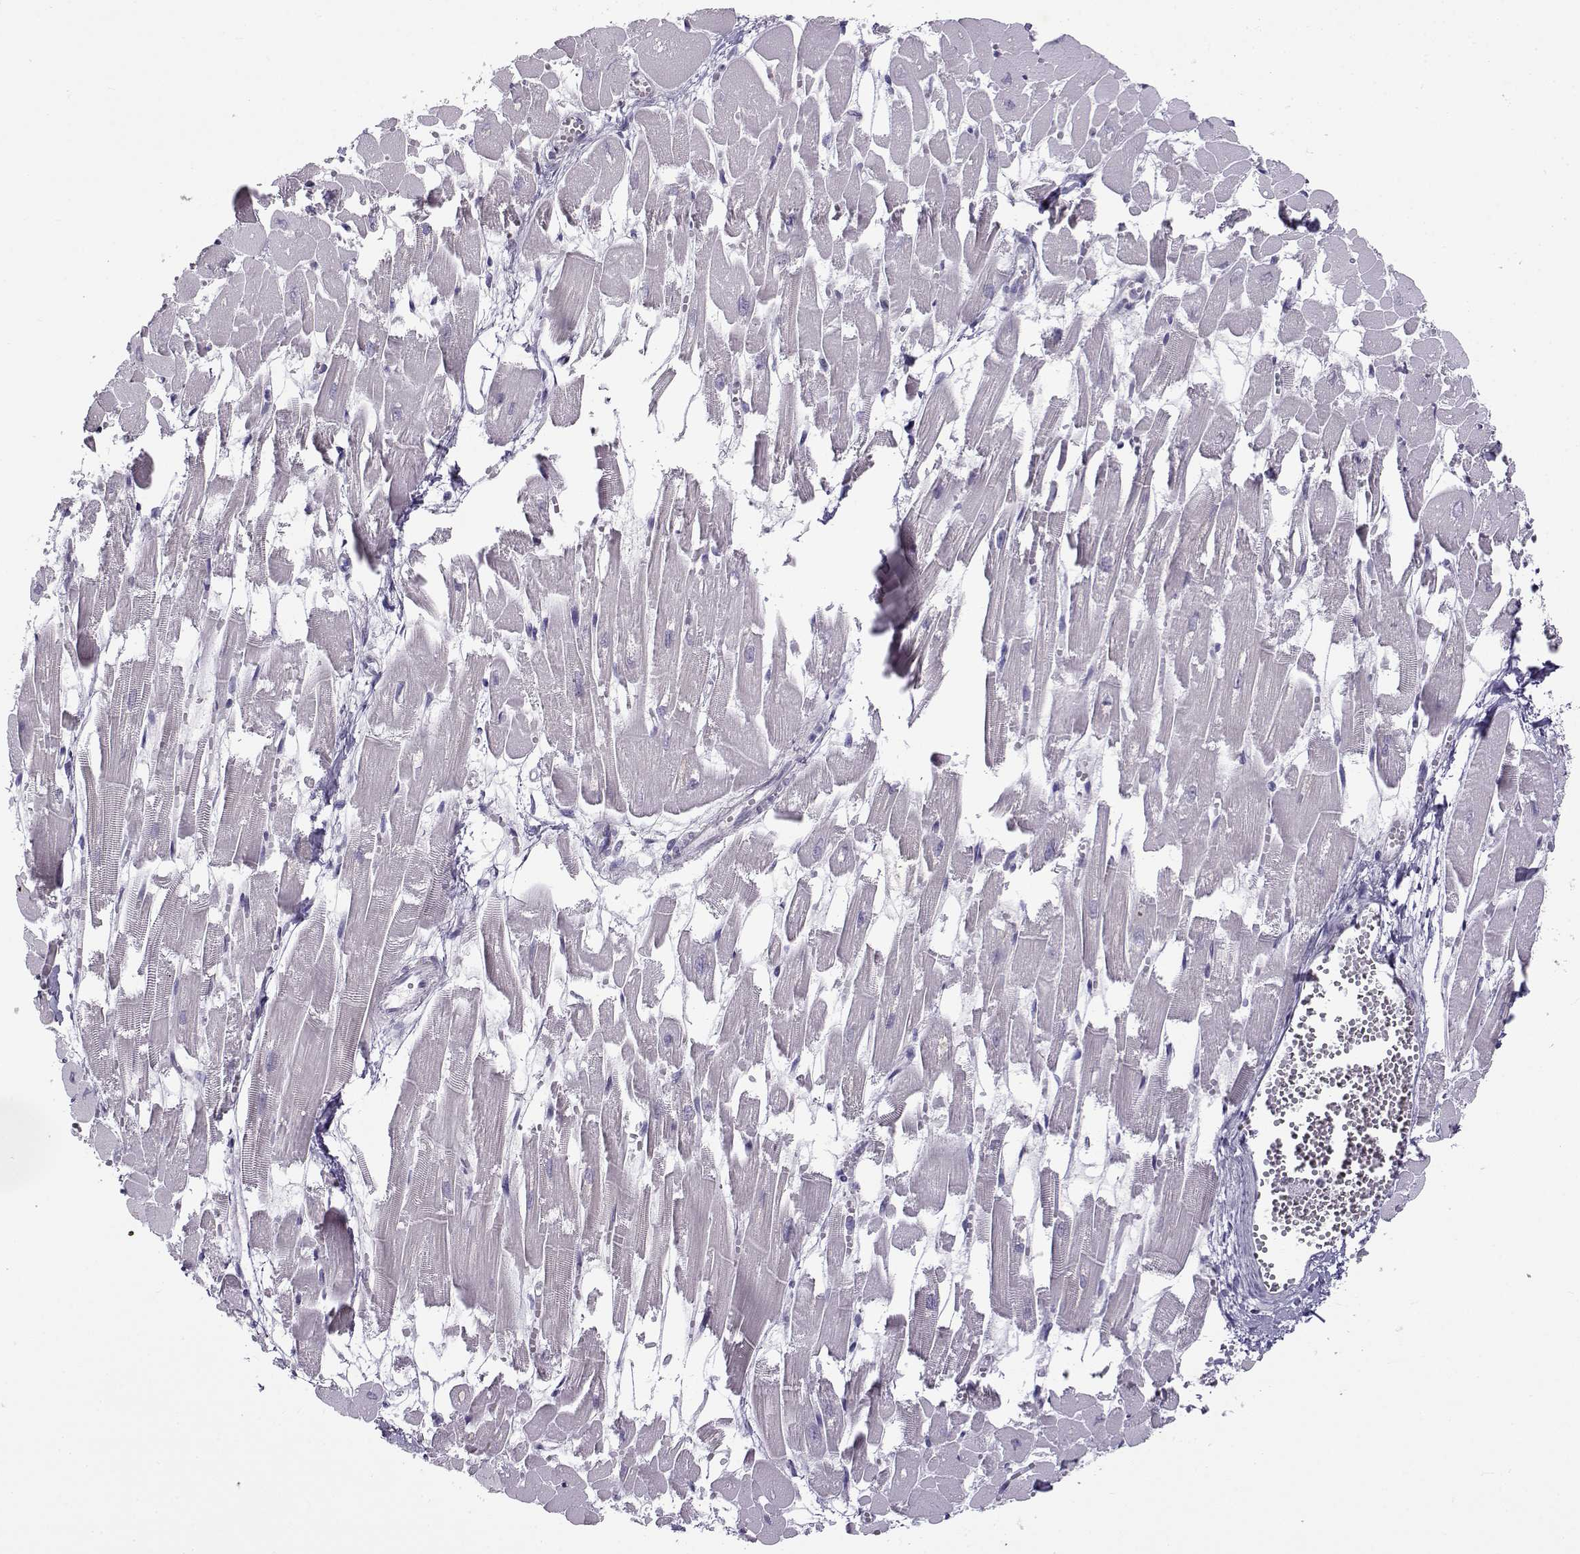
{"staining": {"intensity": "negative", "quantity": "none", "location": "none"}, "tissue": "heart muscle", "cell_type": "Cardiomyocytes", "image_type": "normal", "snomed": [{"axis": "morphology", "description": "Normal tissue, NOS"}, {"axis": "topography", "description": "Heart"}], "caption": "The micrograph exhibits no significant expression in cardiomyocytes of heart muscle.", "gene": "TEX55", "patient": {"sex": "female", "age": 52}}